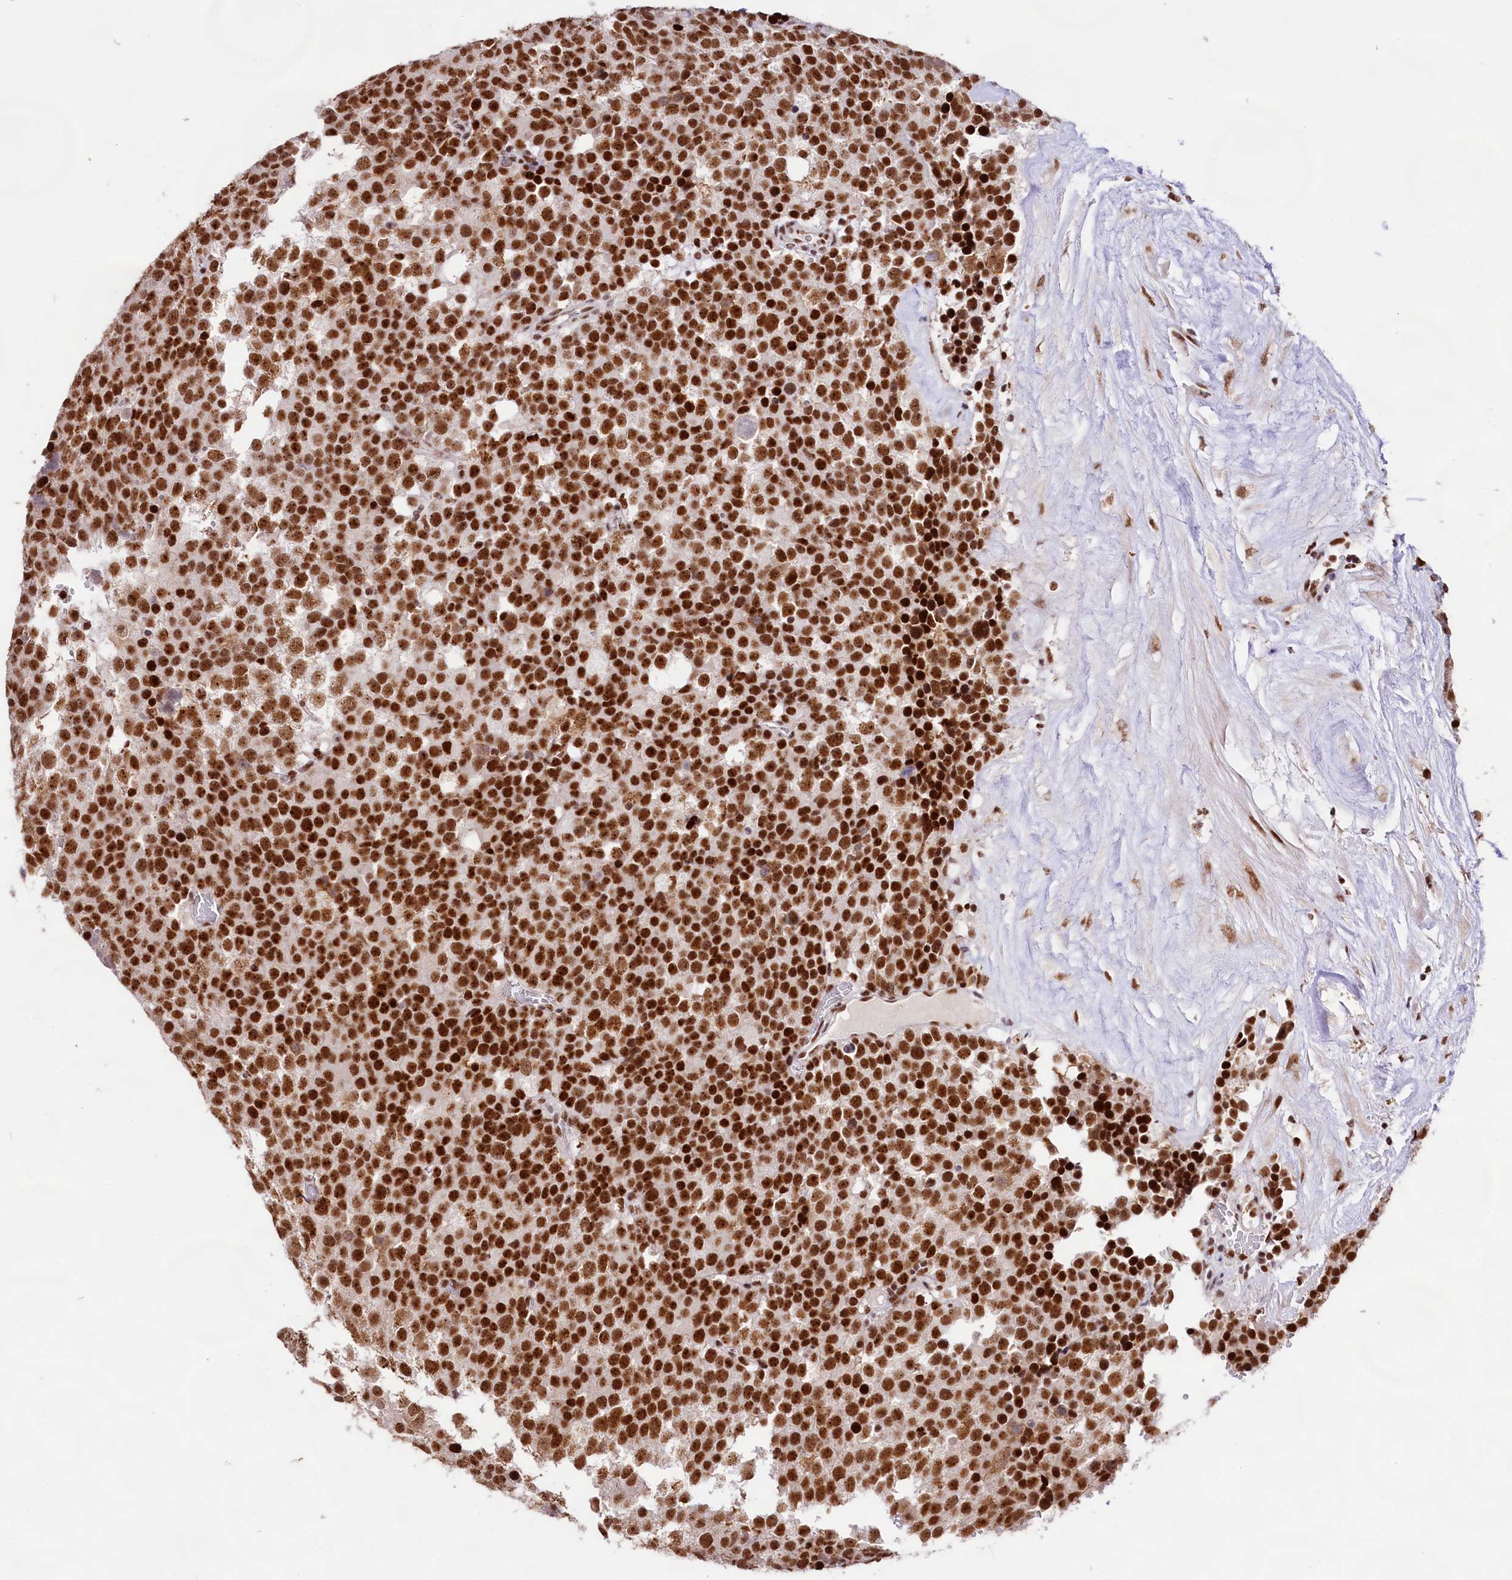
{"staining": {"intensity": "strong", "quantity": ">75%", "location": "nuclear"}, "tissue": "testis cancer", "cell_type": "Tumor cells", "image_type": "cancer", "snomed": [{"axis": "morphology", "description": "Seminoma, NOS"}, {"axis": "topography", "description": "Testis"}], "caption": "Immunohistochemical staining of testis seminoma reveals strong nuclear protein staining in approximately >75% of tumor cells.", "gene": "HIRA", "patient": {"sex": "male", "age": 71}}